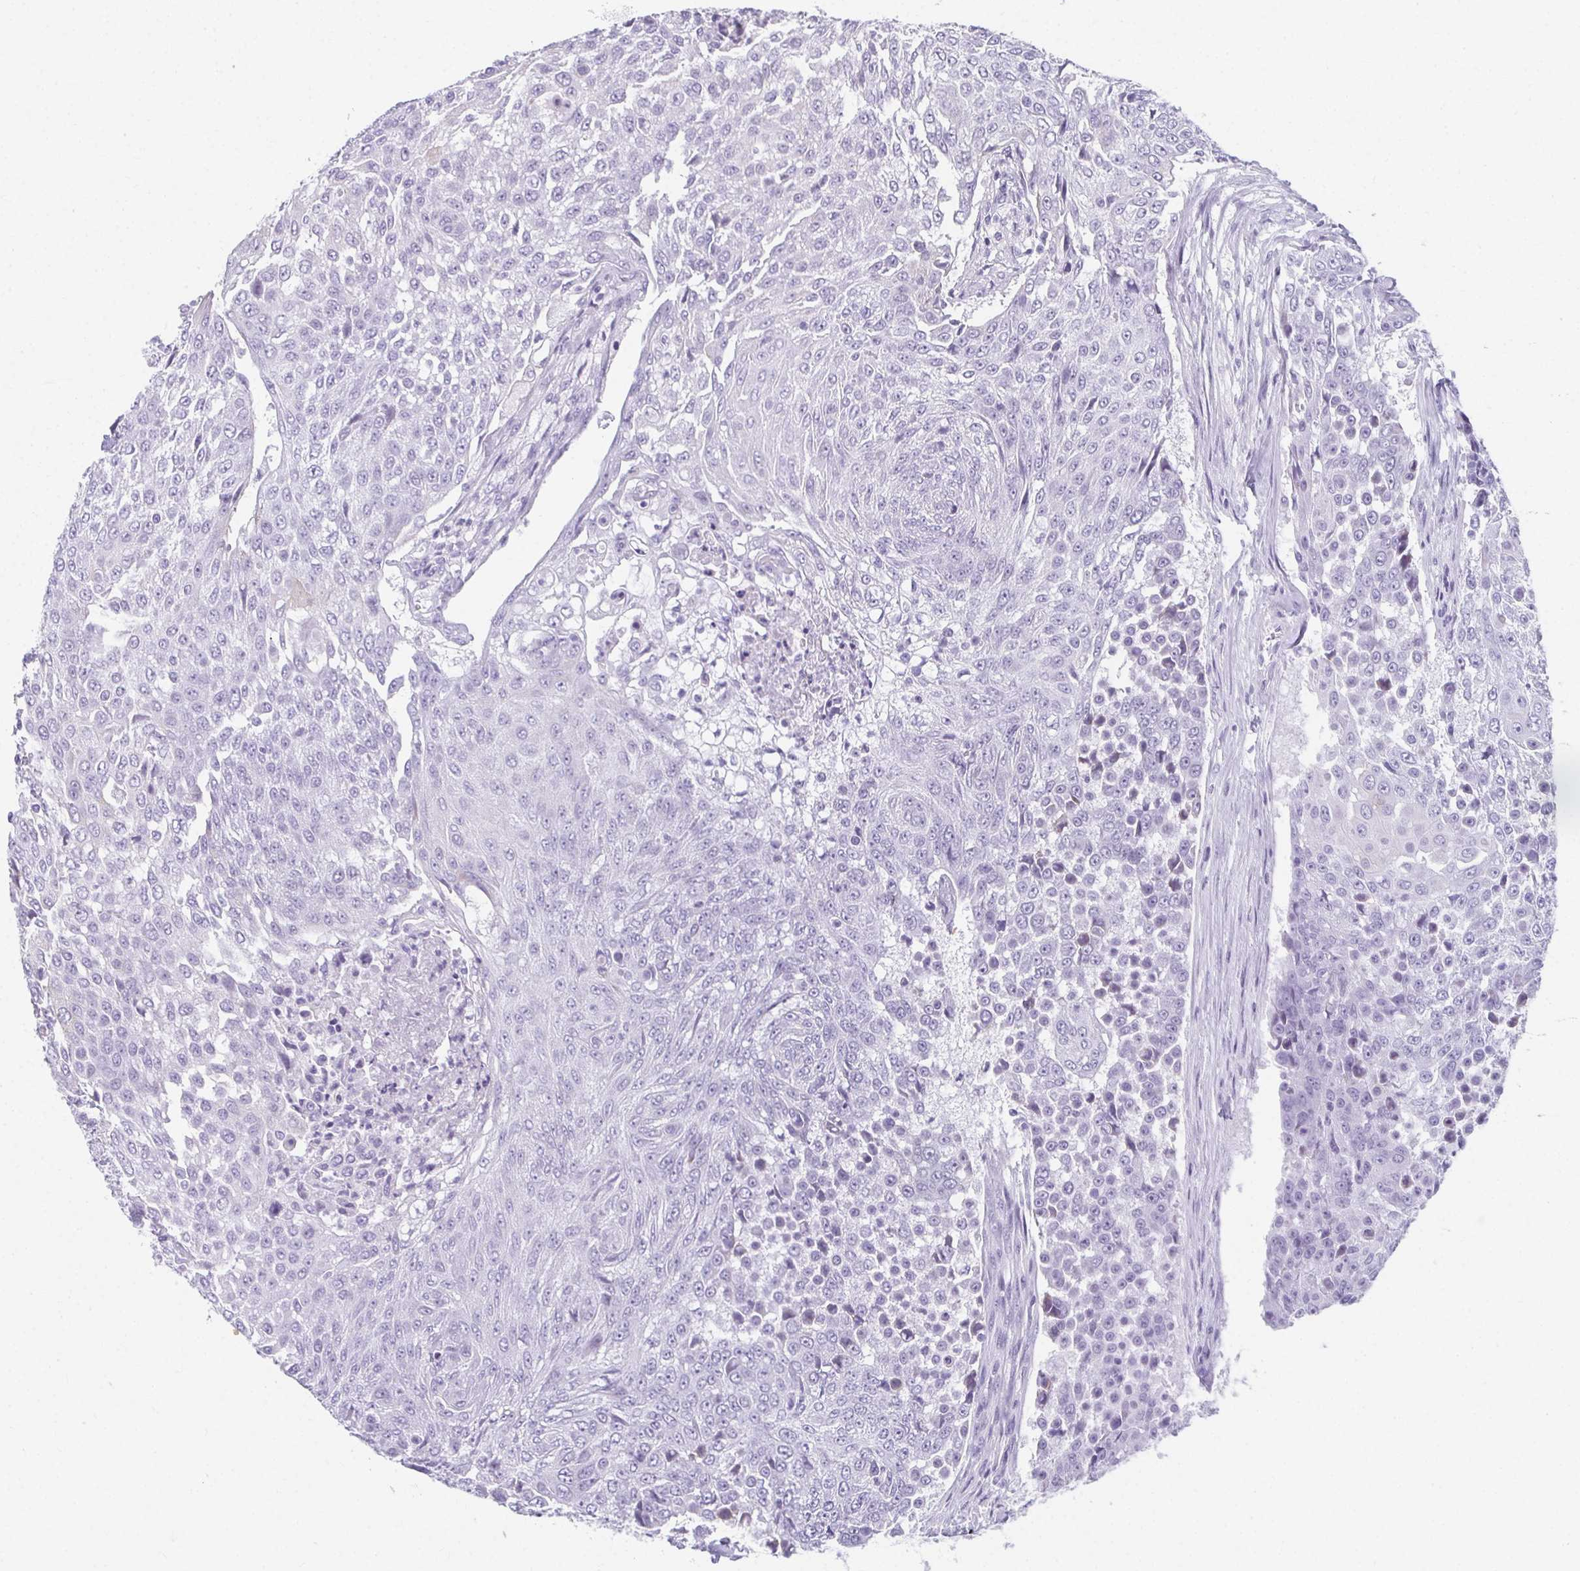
{"staining": {"intensity": "negative", "quantity": "none", "location": "none"}, "tissue": "urothelial cancer", "cell_type": "Tumor cells", "image_type": "cancer", "snomed": [{"axis": "morphology", "description": "Urothelial carcinoma, High grade"}, {"axis": "topography", "description": "Urinary bladder"}], "caption": "Protein analysis of urothelial cancer reveals no significant staining in tumor cells. The staining was performed using DAB (3,3'-diaminobenzidine) to visualize the protein expression in brown, while the nuclei were stained in blue with hematoxylin (Magnification: 20x).", "gene": "MOBP", "patient": {"sex": "female", "age": 63}}